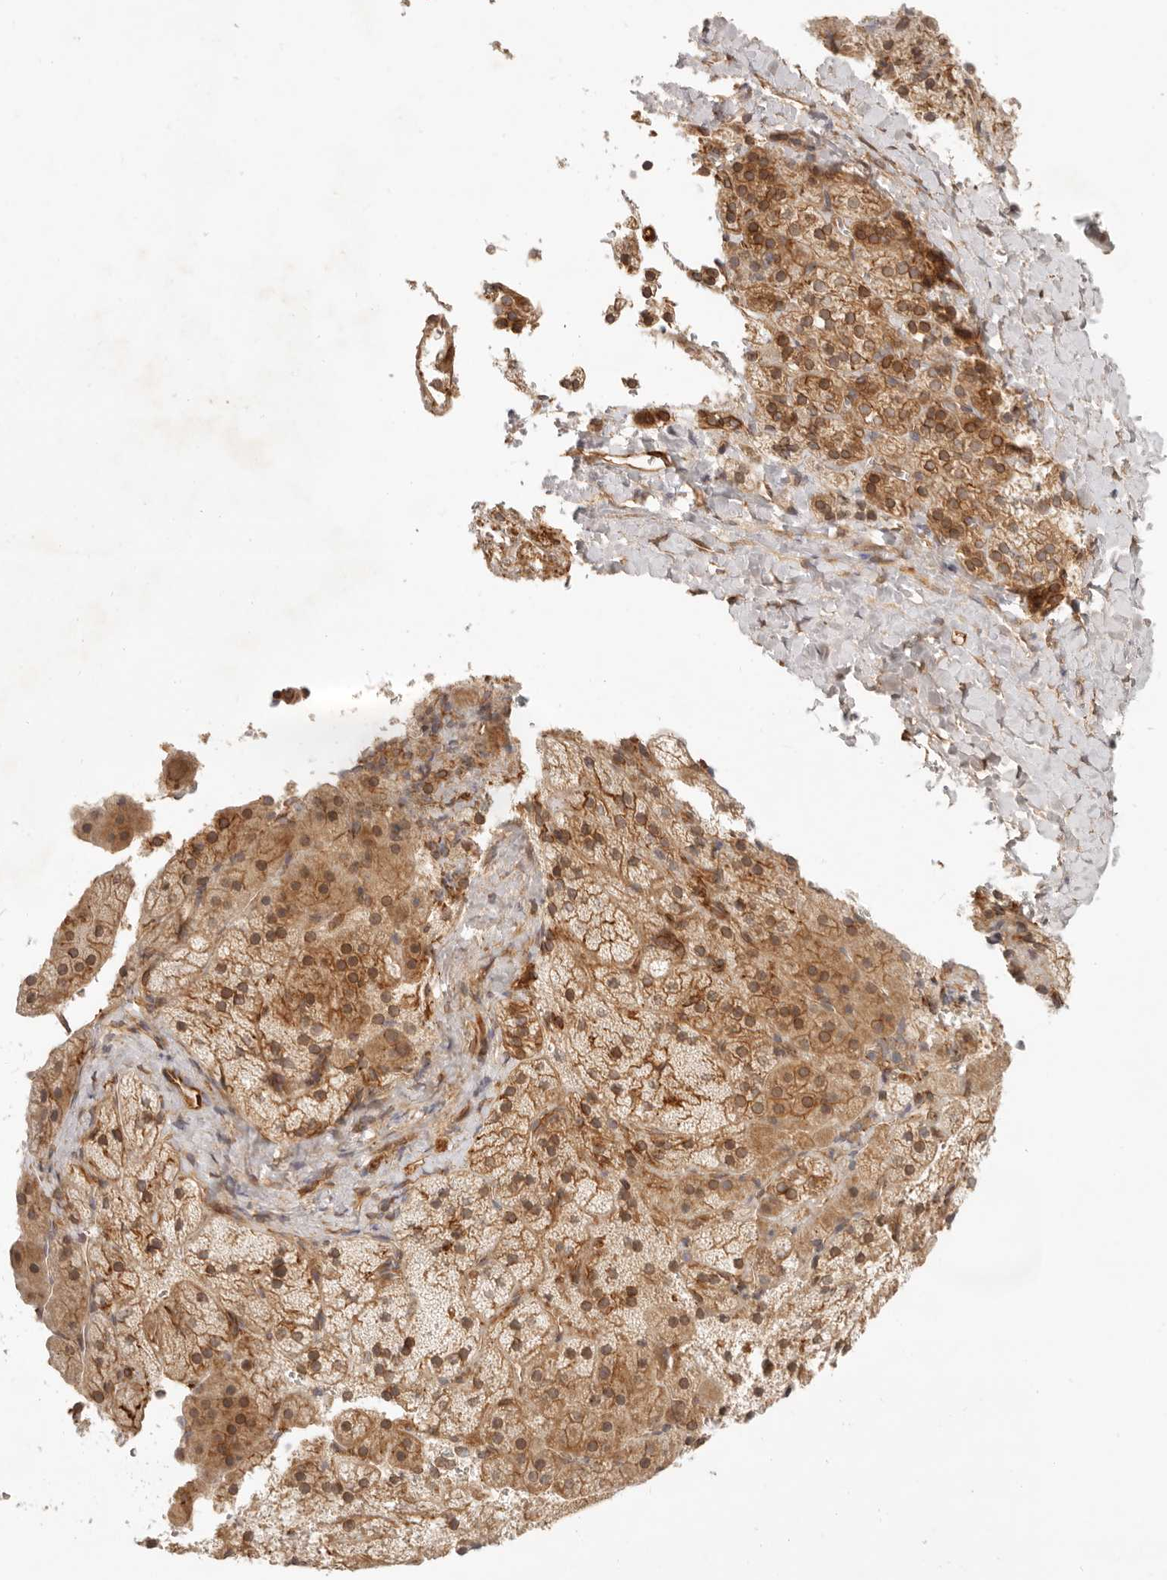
{"staining": {"intensity": "moderate", "quantity": ">75%", "location": "cytoplasmic/membranous"}, "tissue": "adrenal gland", "cell_type": "Glandular cells", "image_type": "normal", "snomed": [{"axis": "morphology", "description": "Normal tissue, NOS"}, {"axis": "topography", "description": "Adrenal gland"}], "caption": "Adrenal gland stained for a protein (brown) demonstrates moderate cytoplasmic/membranous positive positivity in approximately >75% of glandular cells.", "gene": "UFSP1", "patient": {"sex": "female", "age": 44}}